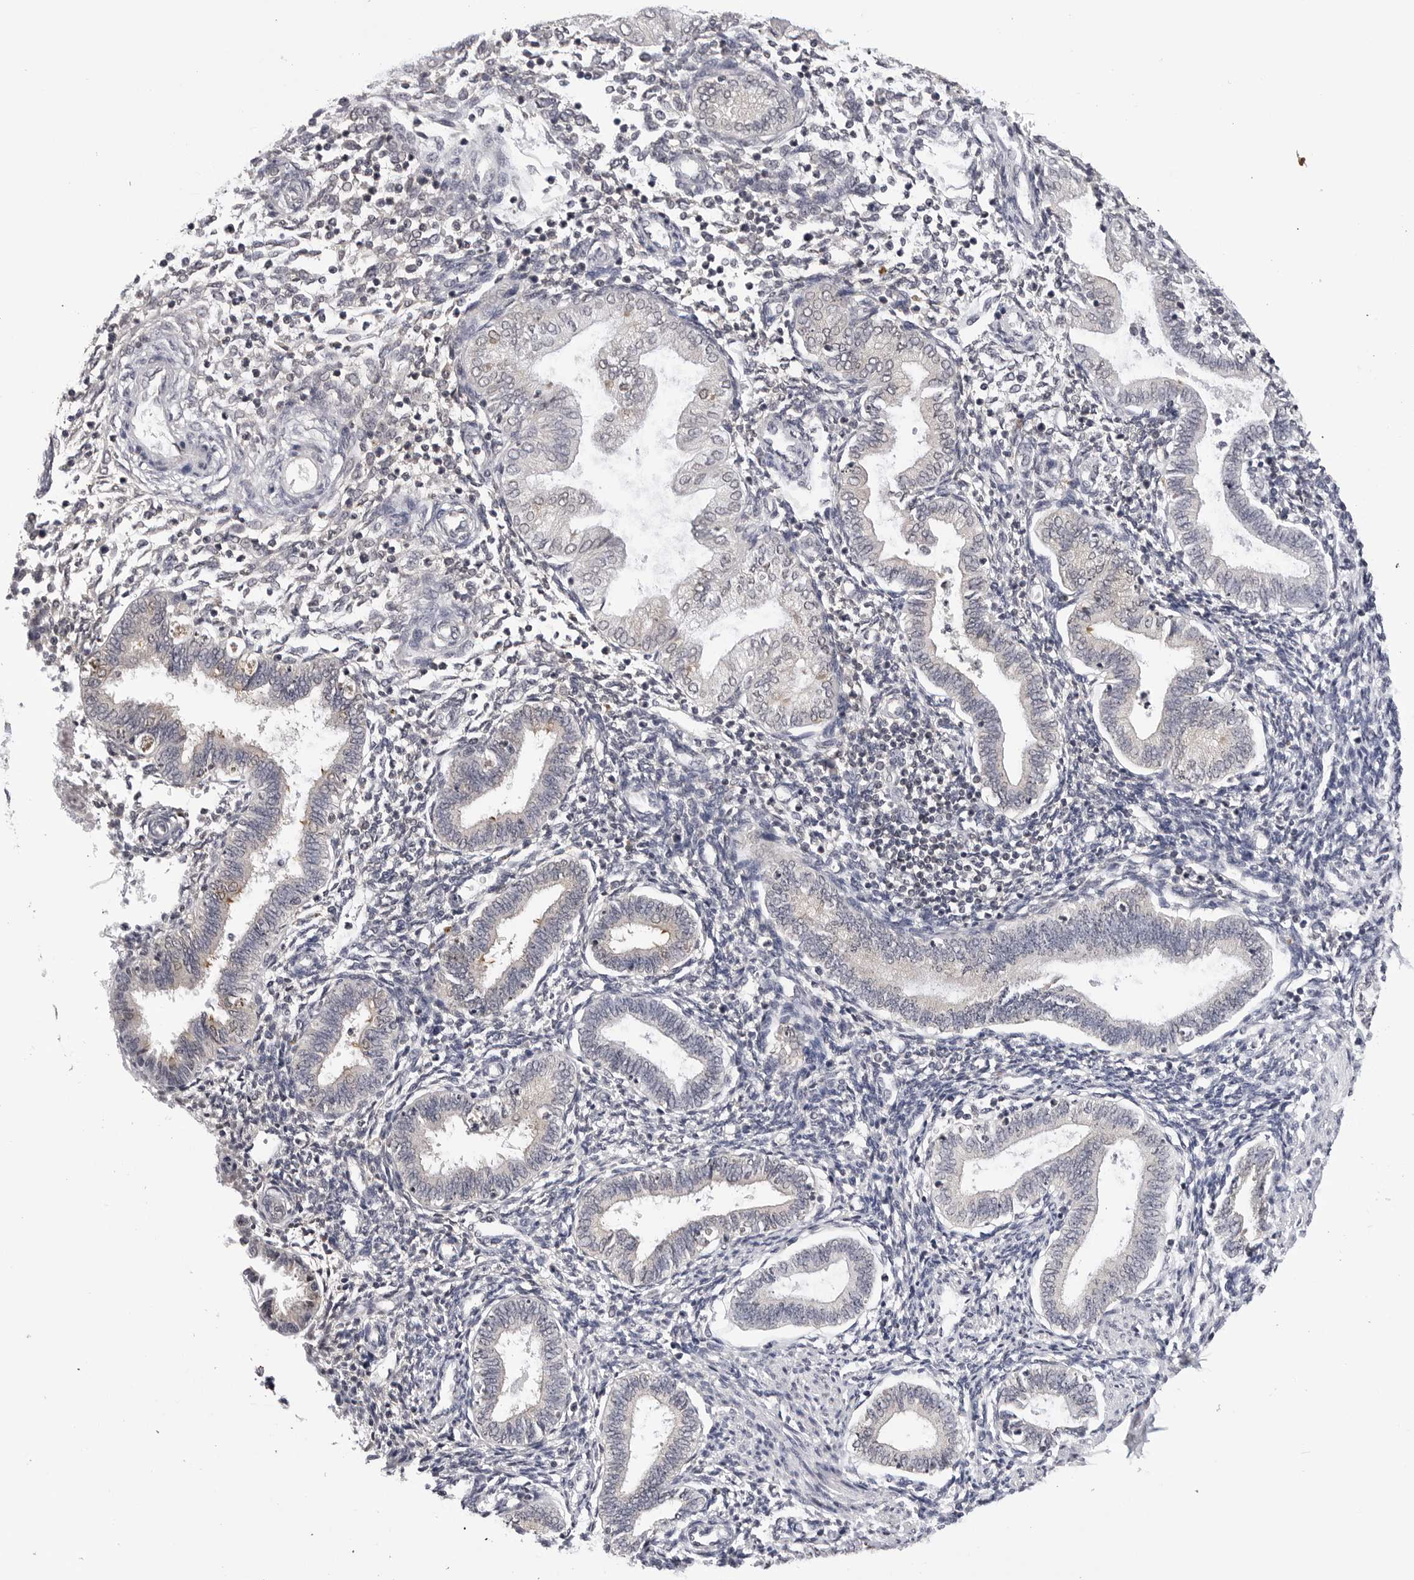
{"staining": {"intensity": "negative", "quantity": "none", "location": "none"}, "tissue": "endometrium", "cell_type": "Cells in endometrial stroma", "image_type": "normal", "snomed": [{"axis": "morphology", "description": "Normal tissue, NOS"}, {"axis": "topography", "description": "Endometrium"}], "caption": "The photomicrograph exhibits no staining of cells in endometrial stroma in unremarkable endometrium. (Brightfield microscopy of DAB IHC at high magnification).", "gene": "CDK20", "patient": {"sex": "female", "age": 53}}